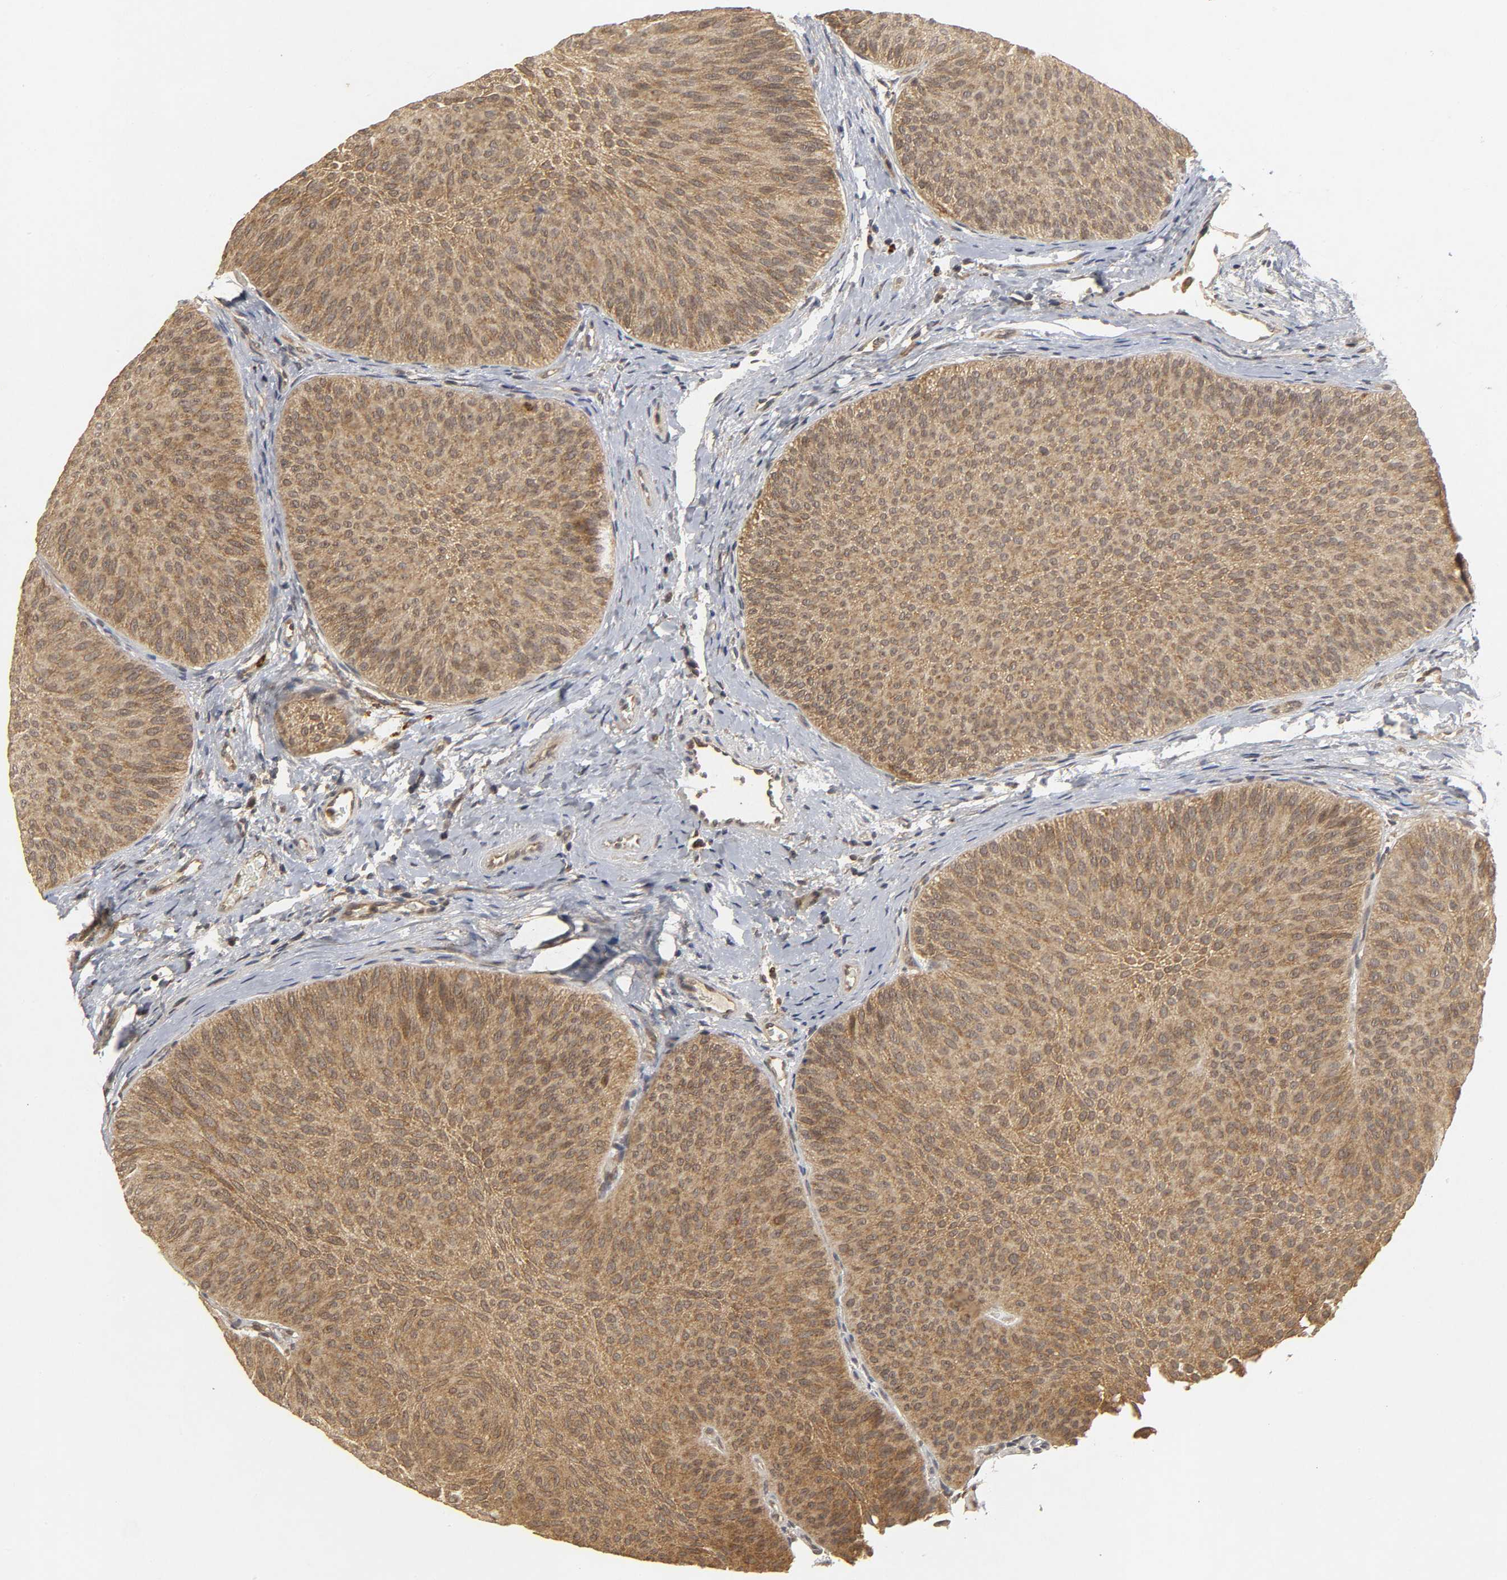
{"staining": {"intensity": "moderate", "quantity": ">75%", "location": "cytoplasmic/membranous"}, "tissue": "urothelial cancer", "cell_type": "Tumor cells", "image_type": "cancer", "snomed": [{"axis": "morphology", "description": "Urothelial carcinoma, Low grade"}, {"axis": "topography", "description": "Urinary bladder"}], "caption": "Tumor cells display moderate cytoplasmic/membranous staining in about >75% of cells in low-grade urothelial carcinoma. Nuclei are stained in blue.", "gene": "TRAF6", "patient": {"sex": "female", "age": 60}}